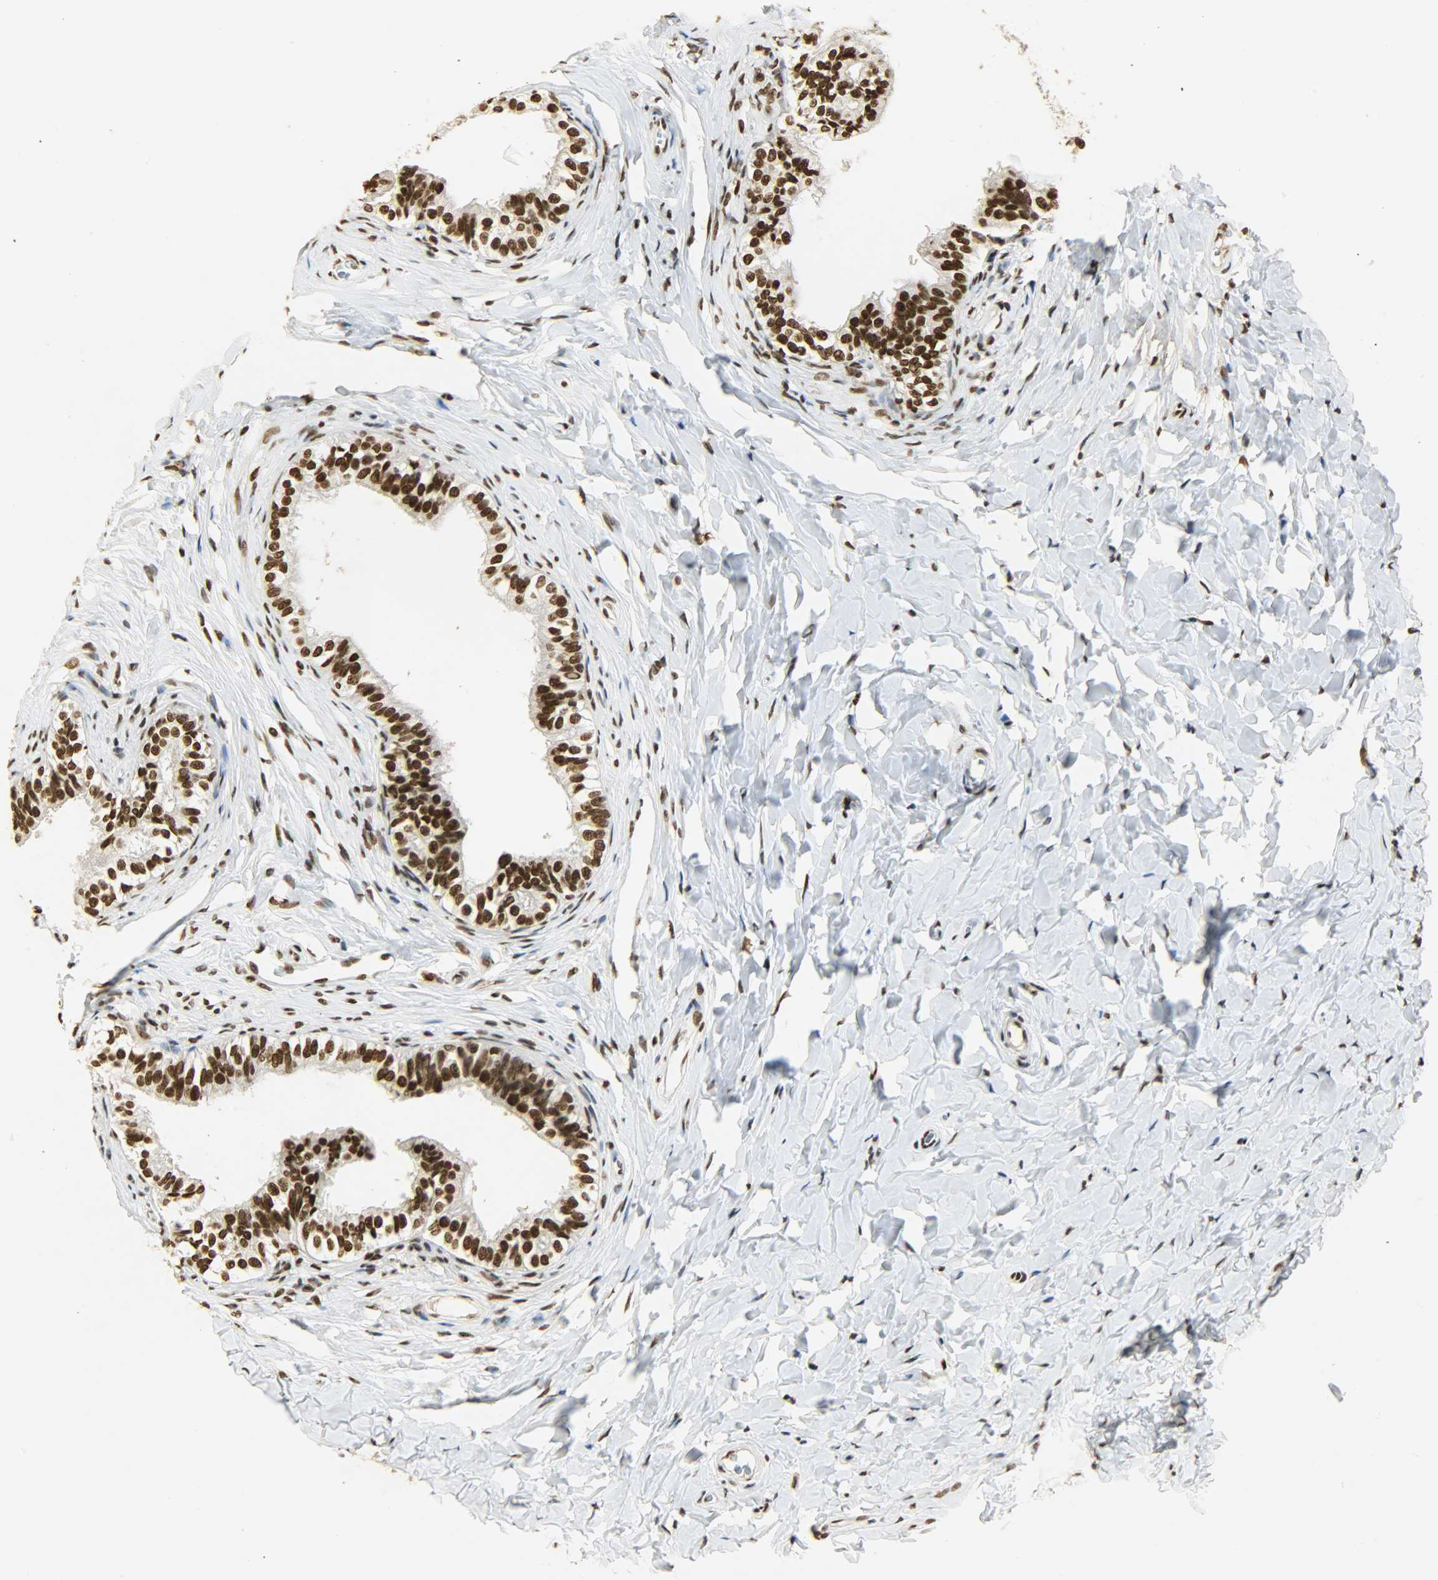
{"staining": {"intensity": "strong", "quantity": ">75%", "location": "nuclear"}, "tissue": "epididymis", "cell_type": "Glandular cells", "image_type": "normal", "snomed": [{"axis": "morphology", "description": "Normal tissue, NOS"}, {"axis": "topography", "description": "Soft tissue"}, {"axis": "topography", "description": "Epididymis"}], "caption": "Epididymis stained with DAB (3,3'-diaminobenzidine) immunohistochemistry (IHC) shows high levels of strong nuclear expression in approximately >75% of glandular cells. Using DAB (brown) and hematoxylin (blue) stains, captured at high magnification using brightfield microscopy.", "gene": "KHDRBS1", "patient": {"sex": "male", "age": 26}}